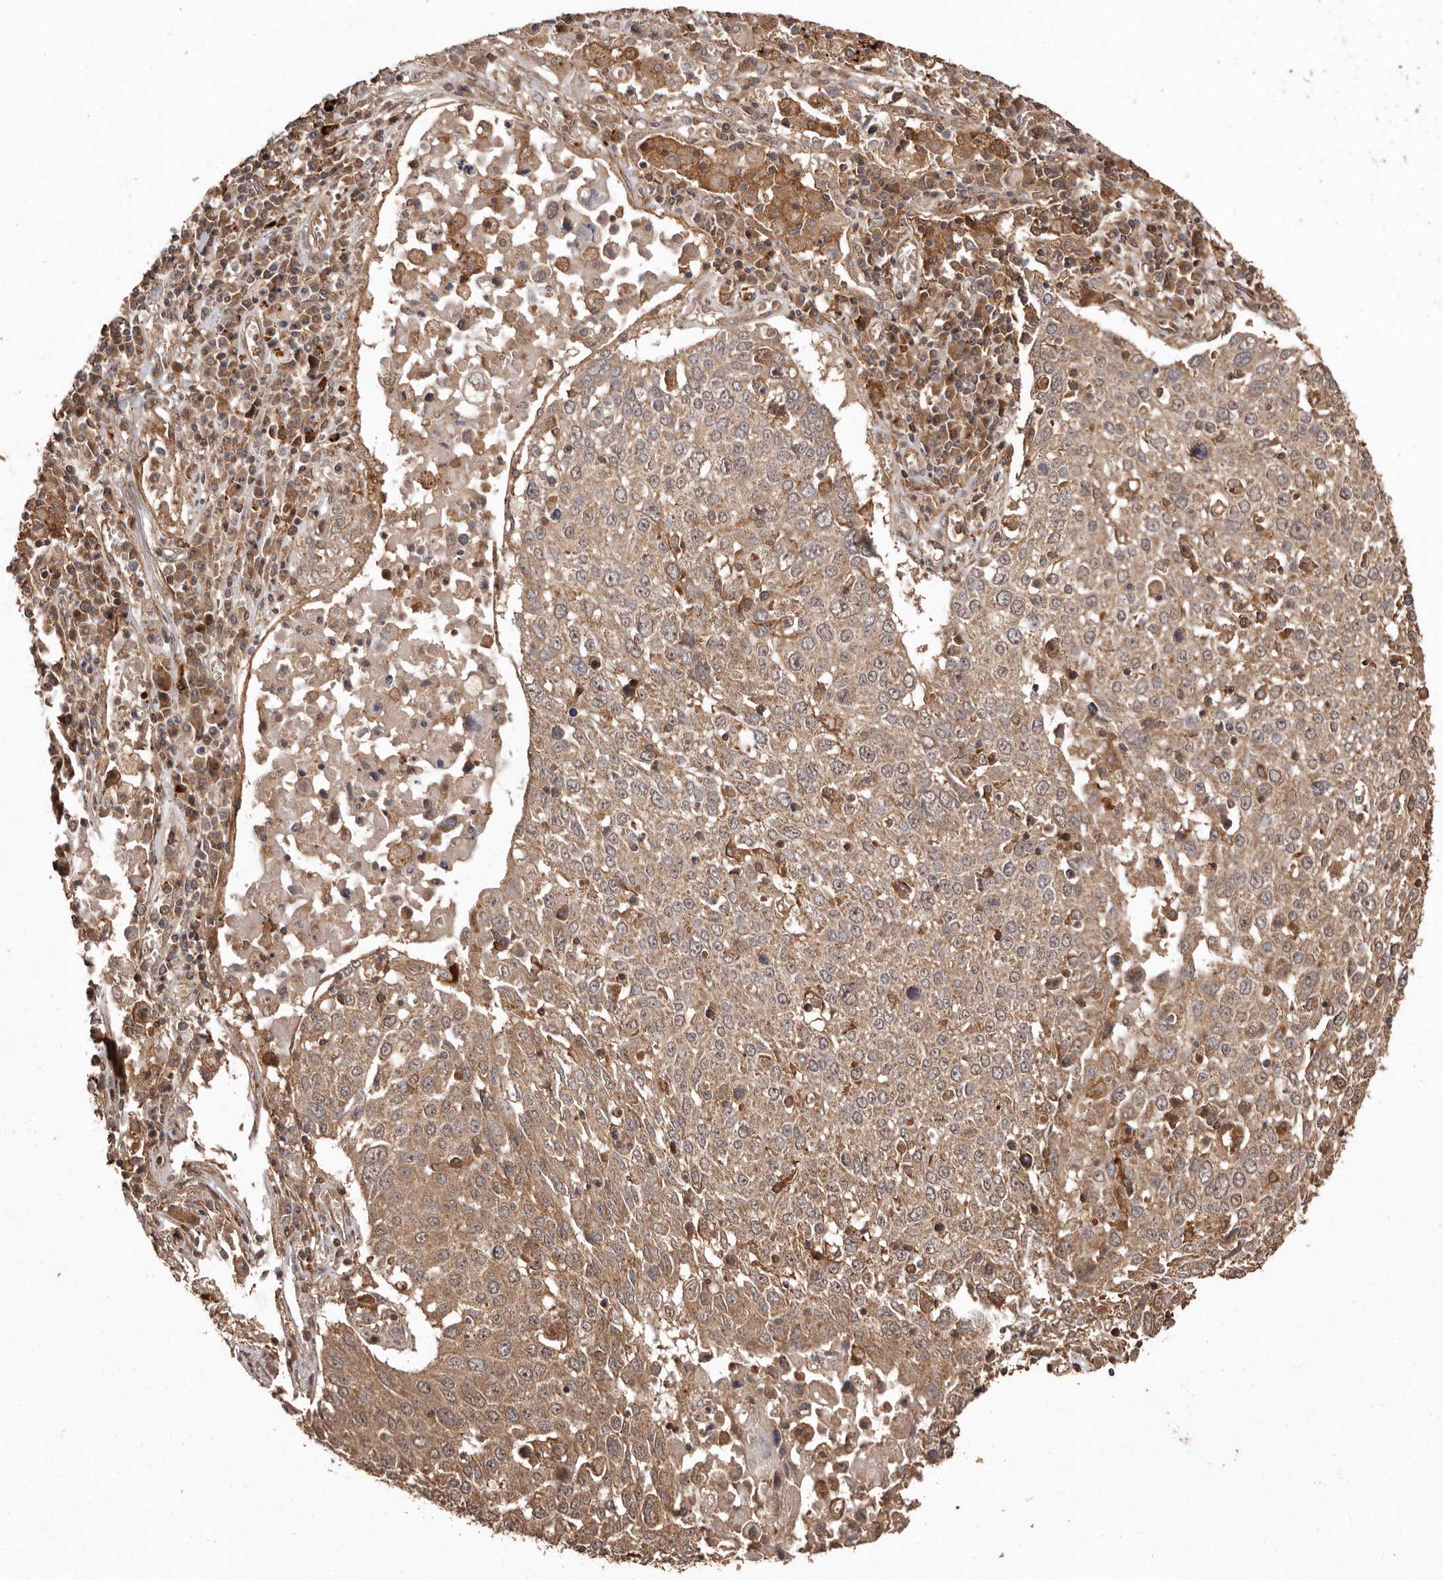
{"staining": {"intensity": "moderate", "quantity": ">75%", "location": "cytoplasmic/membranous"}, "tissue": "lung cancer", "cell_type": "Tumor cells", "image_type": "cancer", "snomed": [{"axis": "morphology", "description": "Squamous cell carcinoma, NOS"}, {"axis": "topography", "description": "Lung"}], "caption": "Lung cancer (squamous cell carcinoma) stained with DAB (3,3'-diaminobenzidine) IHC reveals medium levels of moderate cytoplasmic/membranous positivity in about >75% of tumor cells. (Stains: DAB (3,3'-diaminobenzidine) in brown, nuclei in blue, Microscopy: brightfield microscopy at high magnification).", "gene": "RWDD1", "patient": {"sex": "male", "age": 65}}